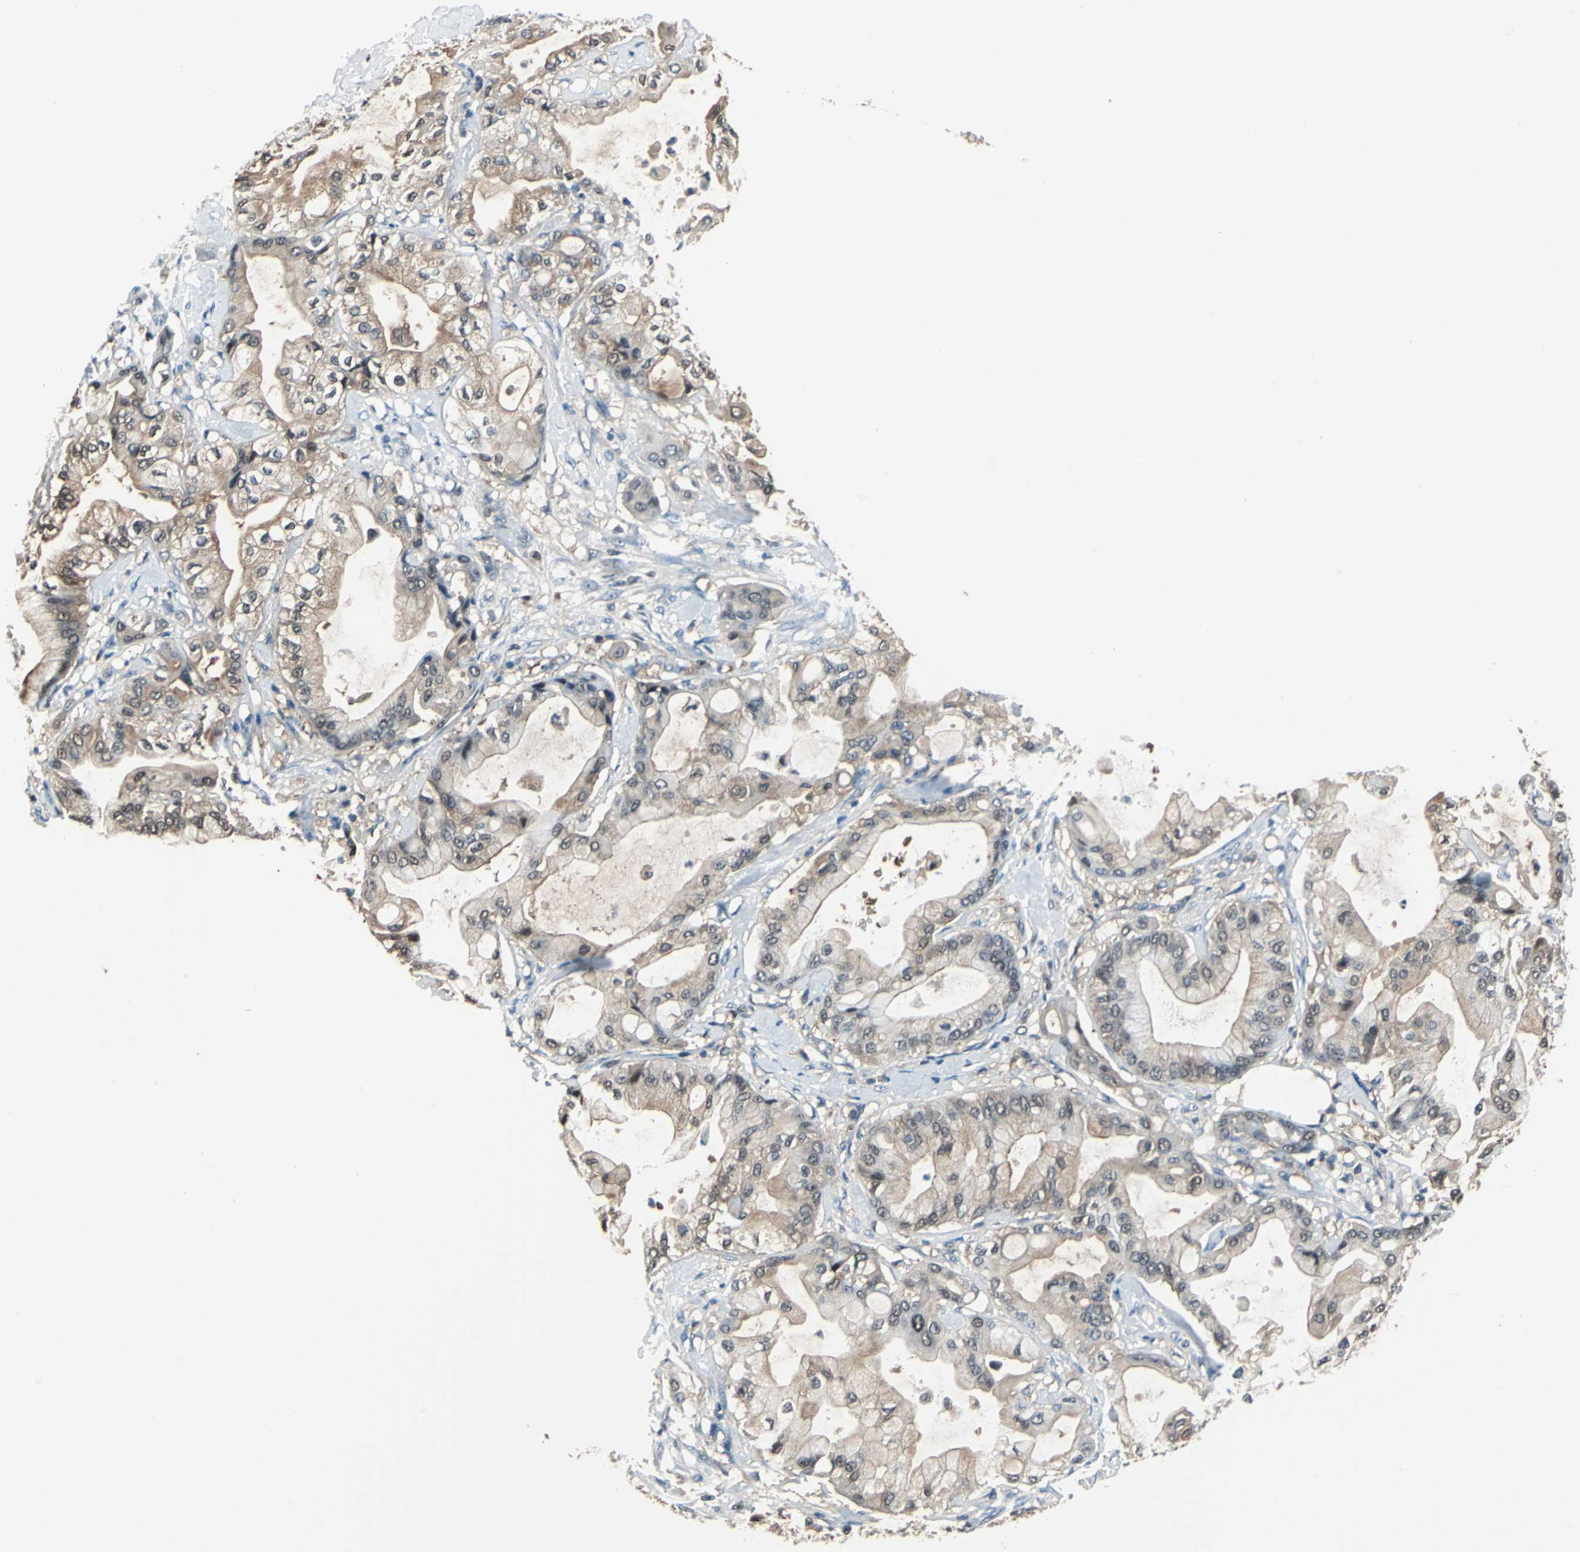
{"staining": {"intensity": "weak", "quantity": "25%-75%", "location": "cytoplasmic/membranous,nuclear"}, "tissue": "pancreatic cancer", "cell_type": "Tumor cells", "image_type": "cancer", "snomed": [{"axis": "morphology", "description": "Adenocarcinoma, NOS"}, {"axis": "morphology", "description": "Adenocarcinoma, metastatic, NOS"}, {"axis": "topography", "description": "Lymph node"}, {"axis": "topography", "description": "Pancreas"}, {"axis": "topography", "description": "Duodenum"}], "caption": "IHC histopathology image of neoplastic tissue: human pancreatic cancer (adenocarcinoma) stained using IHC reveals low levels of weak protein expression localized specifically in the cytoplasmic/membranous and nuclear of tumor cells, appearing as a cytoplasmic/membranous and nuclear brown color.", "gene": "PSME1", "patient": {"sex": "female", "age": 64}}